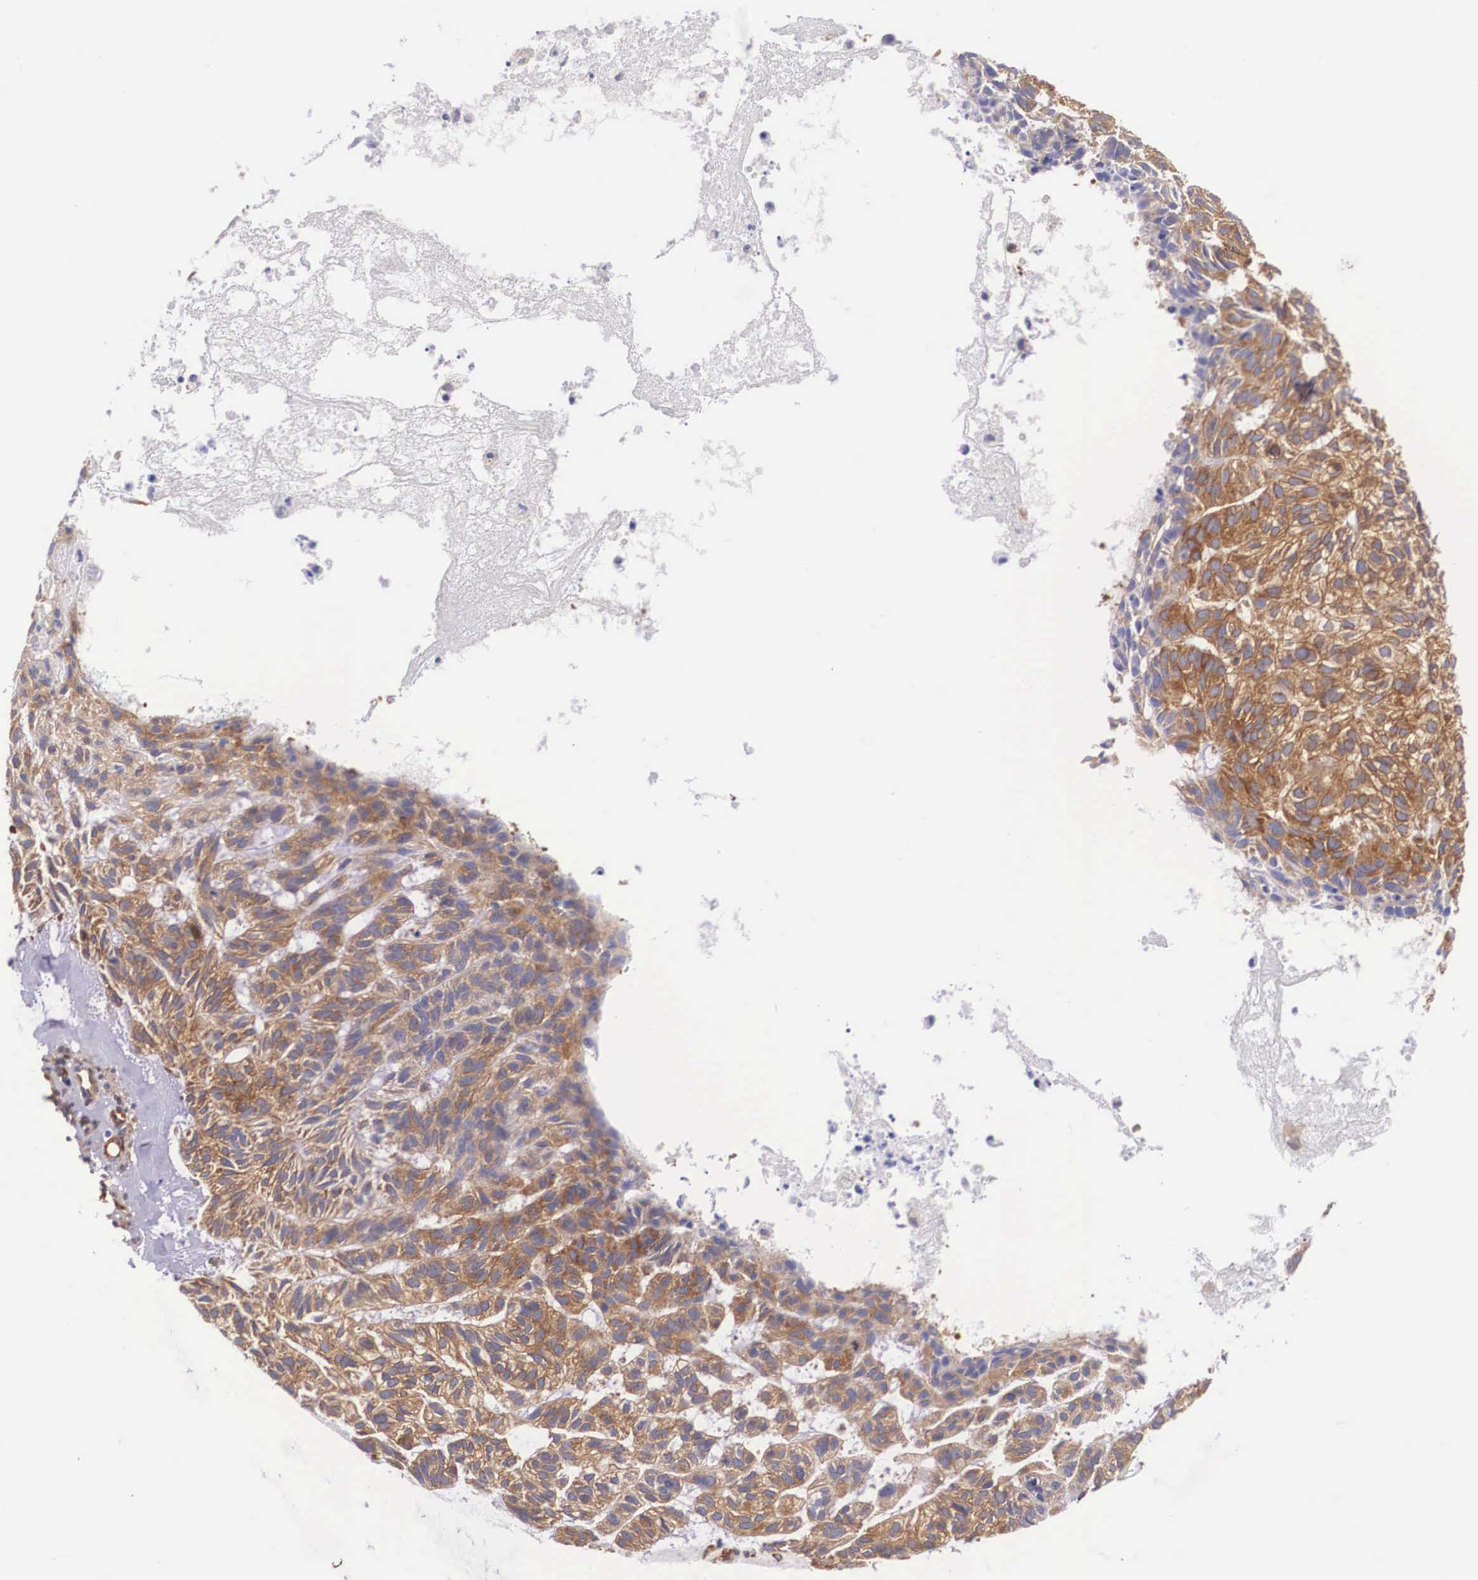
{"staining": {"intensity": "moderate", "quantity": "25%-75%", "location": "cytoplasmic/membranous"}, "tissue": "skin cancer", "cell_type": "Tumor cells", "image_type": "cancer", "snomed": [{"axis": "morphology", "description": "Basal cell carcinoma"}, {"axis": "topography", "description": "Skin"}], "caption": "Immunohistochemistry staining of skin cancer, which displays medium levels of moderate cytoplasmic/membranous staining in about 25%-75% of tumor cells indicating moderate cytoplasmic/membranous protein staining. The staining was performed using DAB (3,3'-diaminobenzidine) (brown) for protein detection and nuclei were counterstained in hematoxylin (blue).", "gene": "BCAR1", "patient": {"sex": "male", "age": 75}}